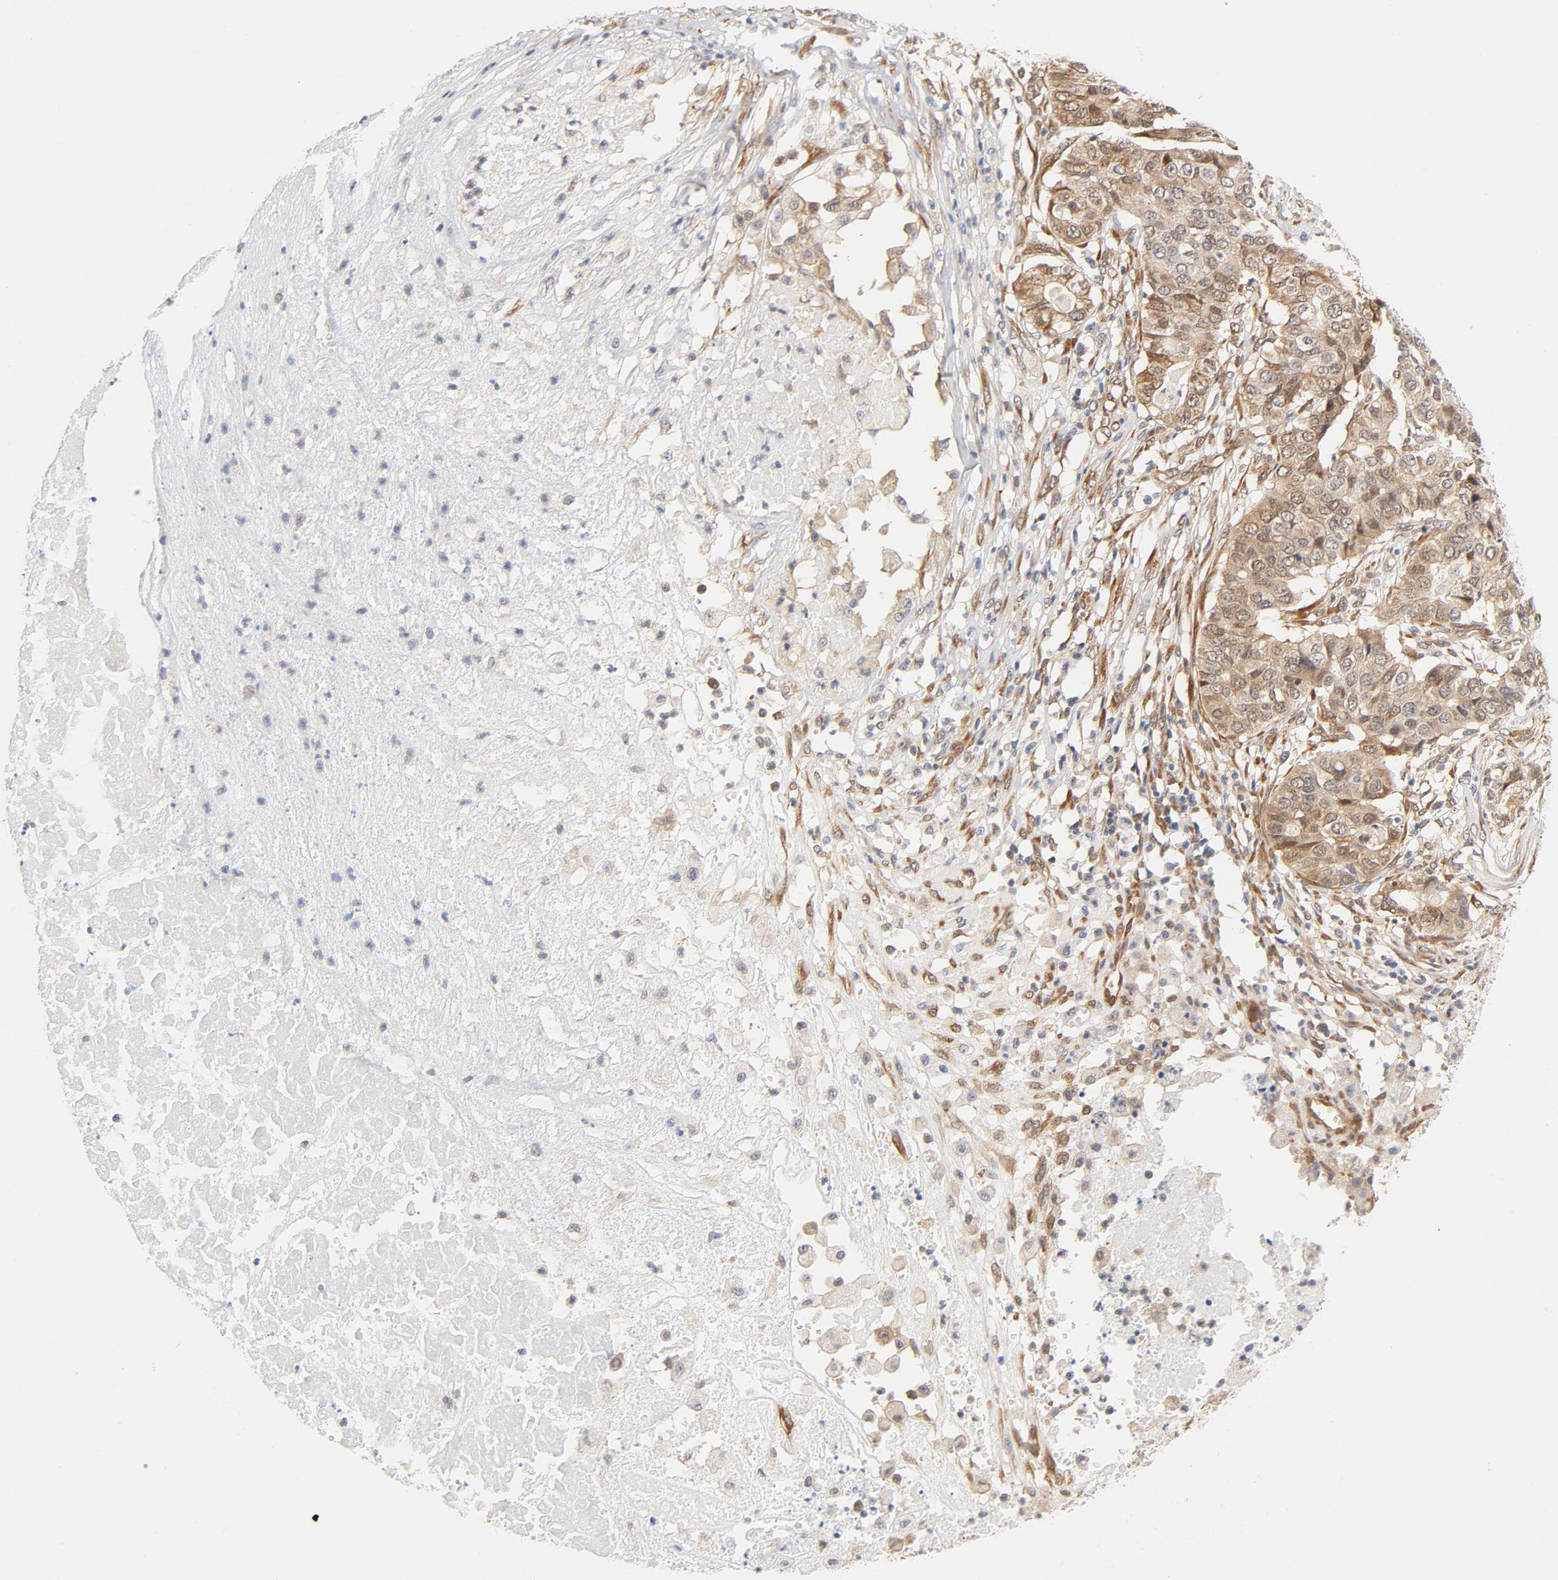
{"staining": {"intensity": "moderate", "quantity": ">75%", "location": "cytoplasmic/membranous"}, "tissue": "pancreatic cancer", "cell_type": "Tumor cells", "image_type": "cancer", "snomed": [{"axis": "morphology", "description": "Adenocarcinoma, NOS"}, {"axis": "topography", "description": "Pancreas"}], "caption": "An image showing moderate cytoplasmic/membranous staining in approximately >75% of tumor cells in adenocarcinoma (pancreatic), as visualized by brown immunohistochemical staining.", "gene": "EIF4E", "patient": {"sex": "male", "age": 50}}